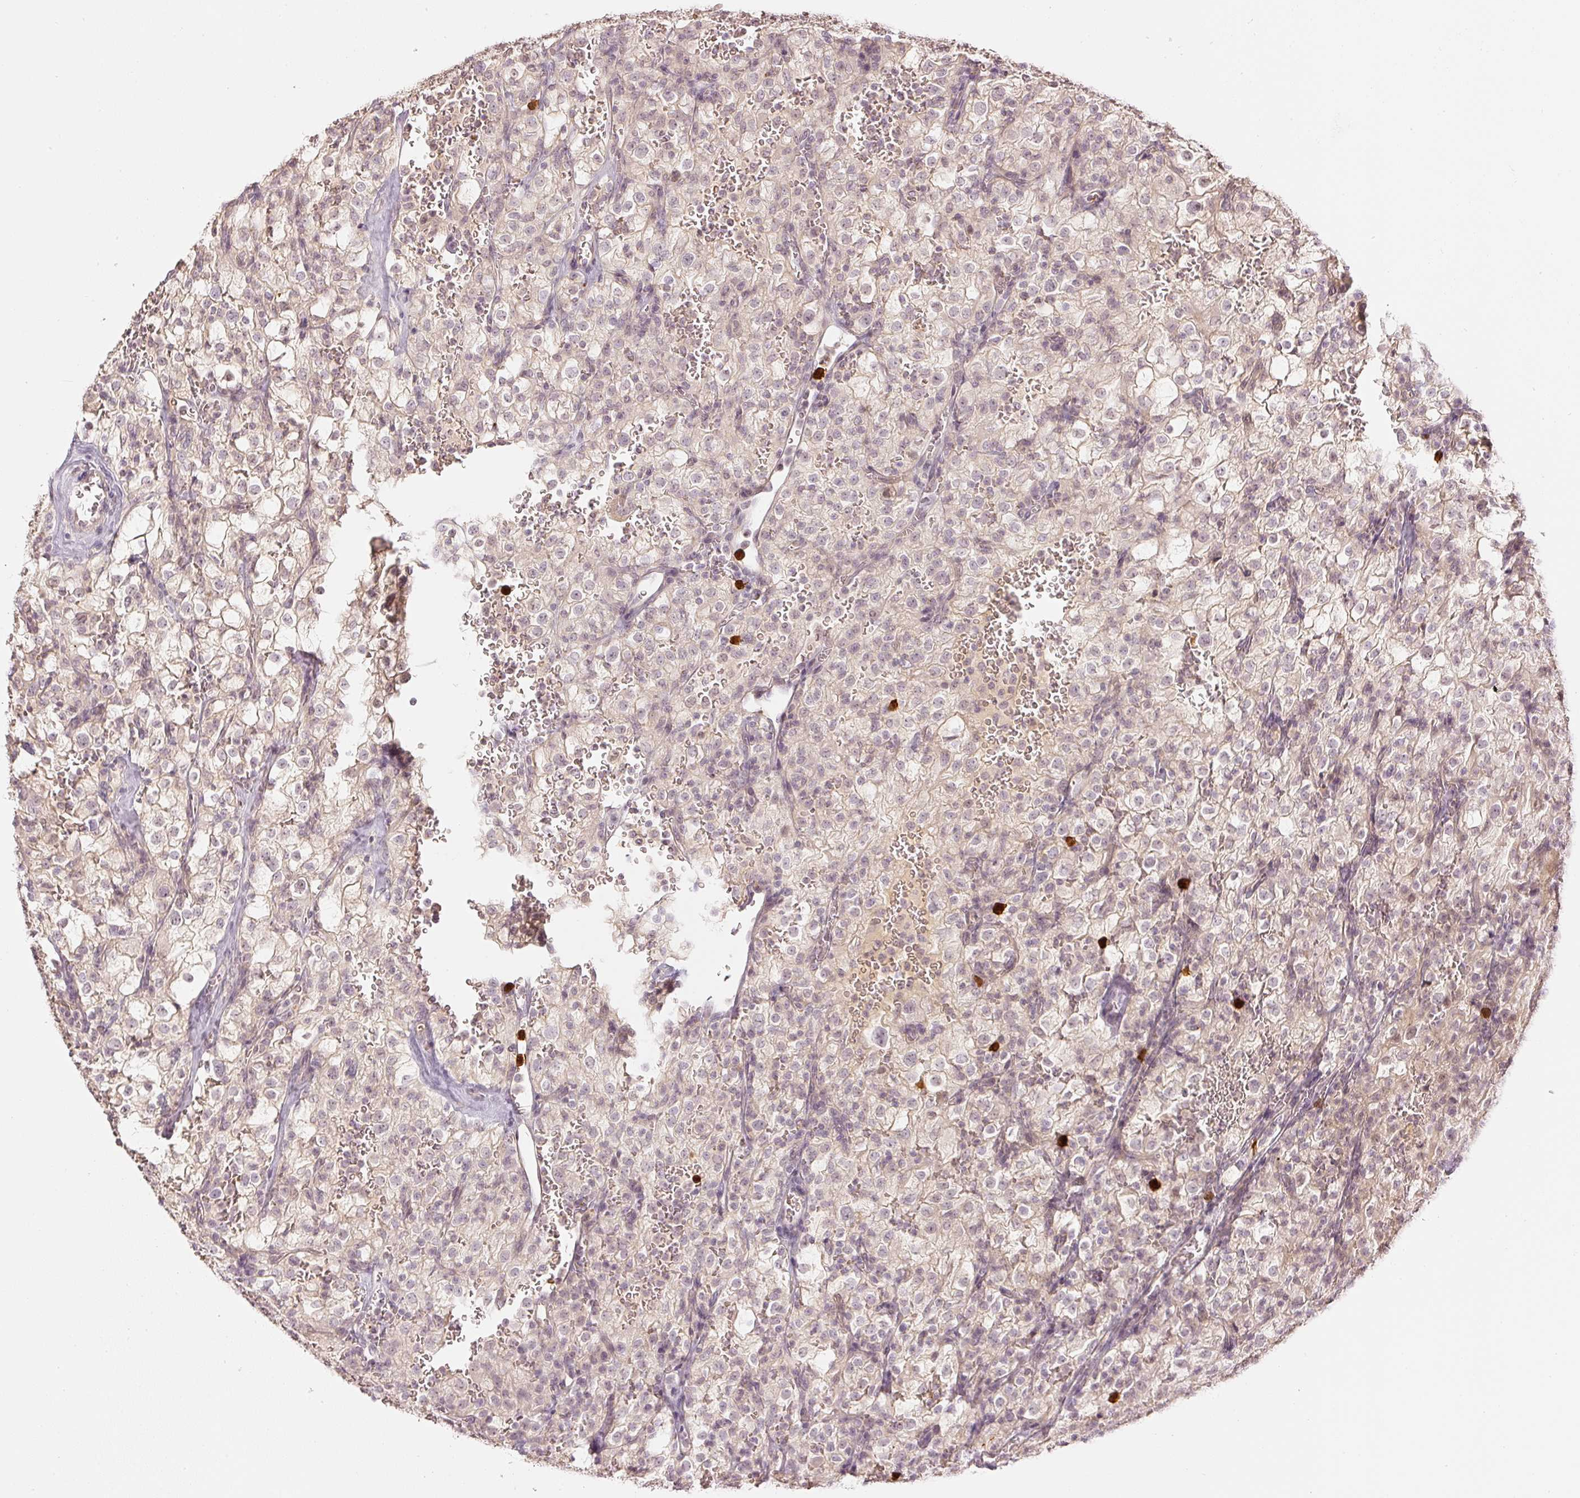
{"staining": {"intensity": "weak", "quantity": "<25%", "location": "cytoplasmic/membranous"}, "tissue": "renal cancer", "cell_type": "Tumor cells", "image_type": "cancer", "snomed": [{"axis": "morphology", "description": "Adenocarcinoma, NOS"}, {"axis": "topography", "description": "Kidney"}], "caption": "This is an immunohistochemistry micrograph of renal cancer (adenocarcinoma). There is no expression in tumor cells.", "gene": "GZMA", "patient": {"sex": "female", "age": 74}}